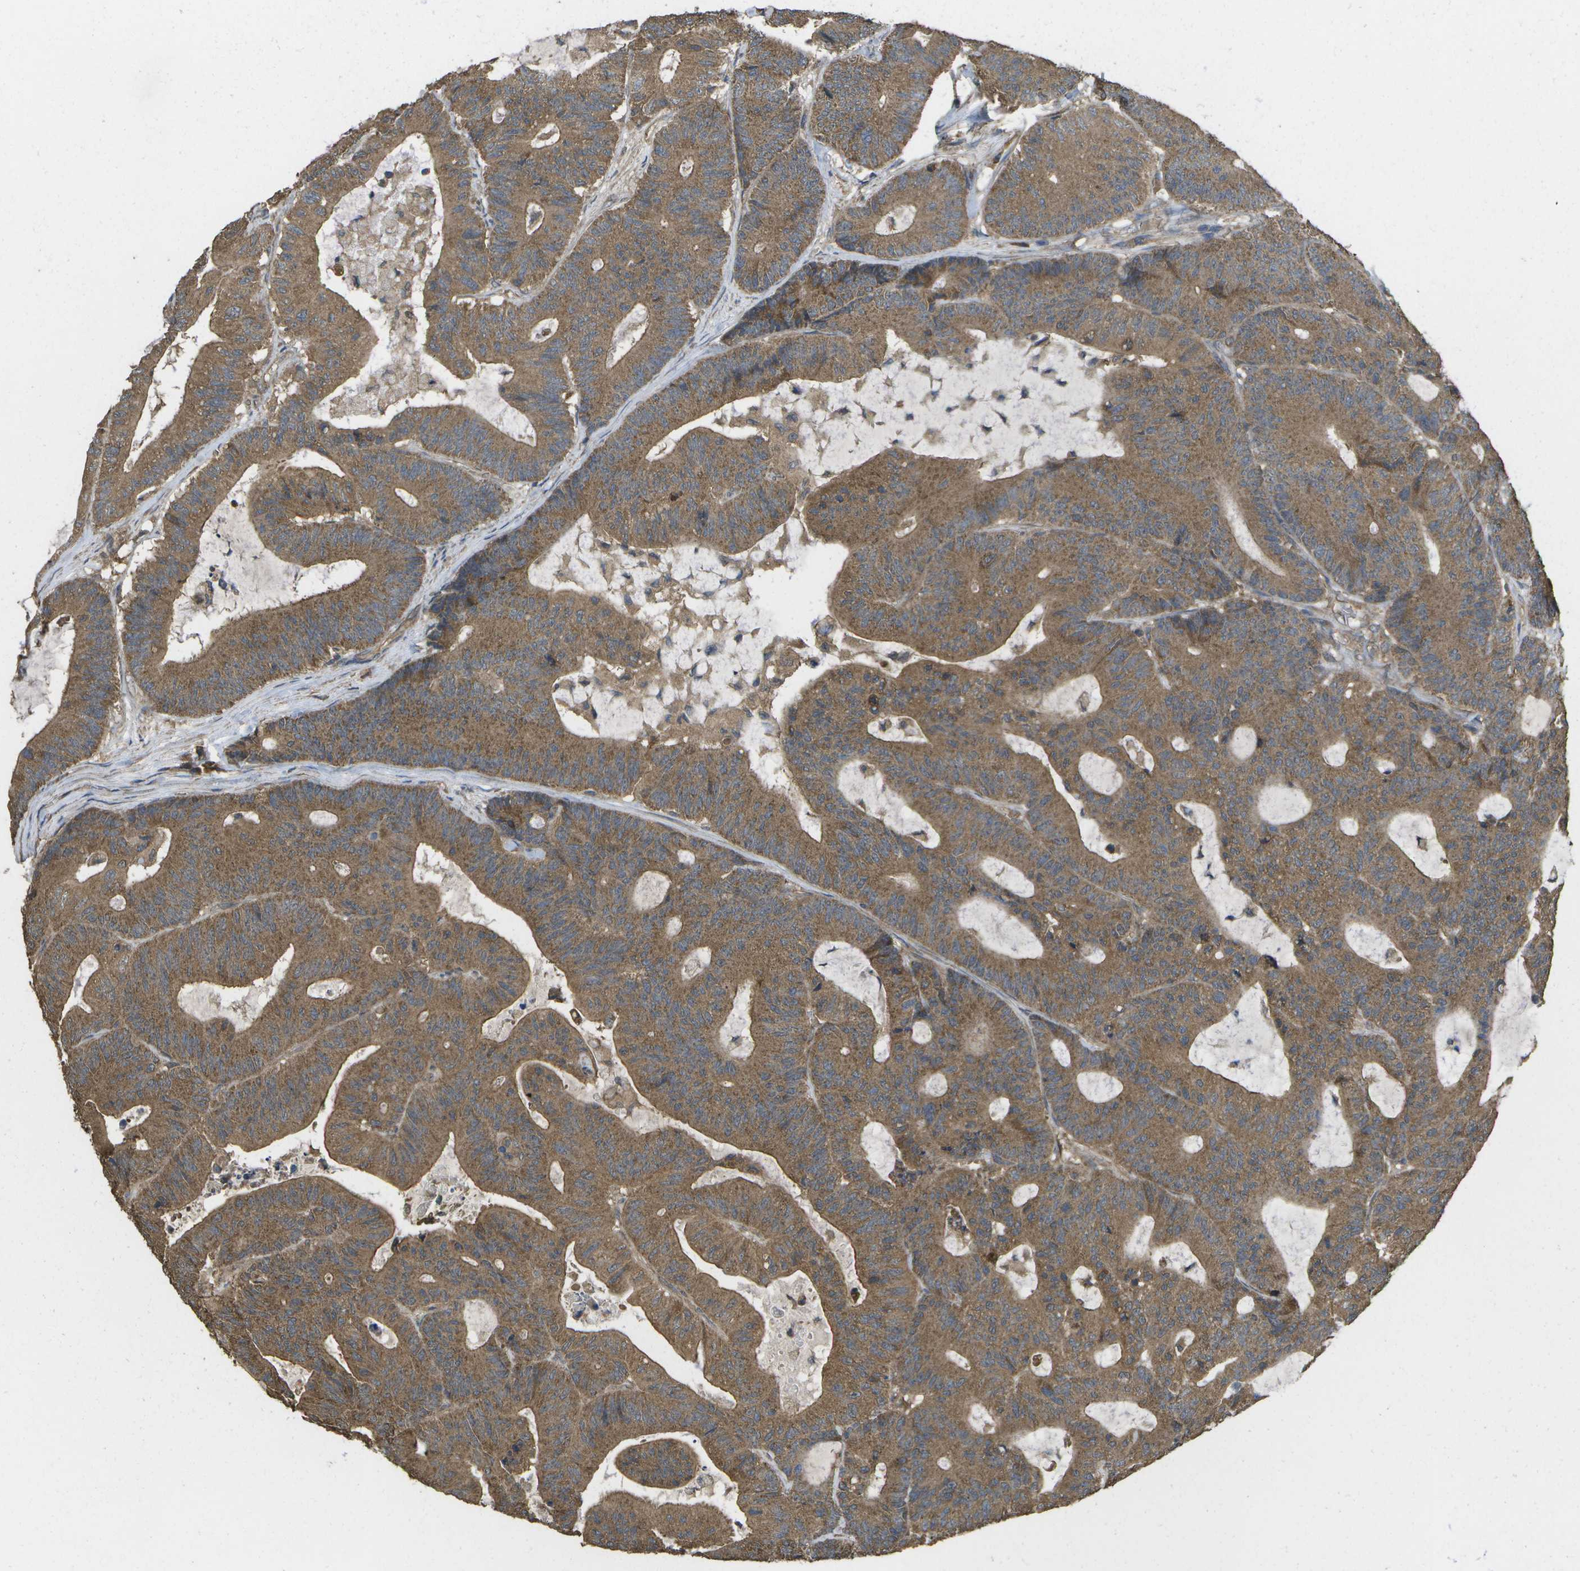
{"staining": {"intensity": "moderate", "quantity": ">75%", "location": "cytoplasmic/membranous"}, "tissue": "colorectal cancer", "cell_type": "Tumor cells", "image_type": "cancer", "snomed": [{"axis": "morphology", "description": "Adenocarcinoma, NOS"}, {"axis": "topography", "description": "Colon"}], "caption": "Moderate cytoplasmic/membranous staining for a protein is present in approximately >75% of tumor cells of colorectal cancer using immunohistochemistry (IHC).", "gene": "SACS", "patient": {"sex": "female", "age": 84}}